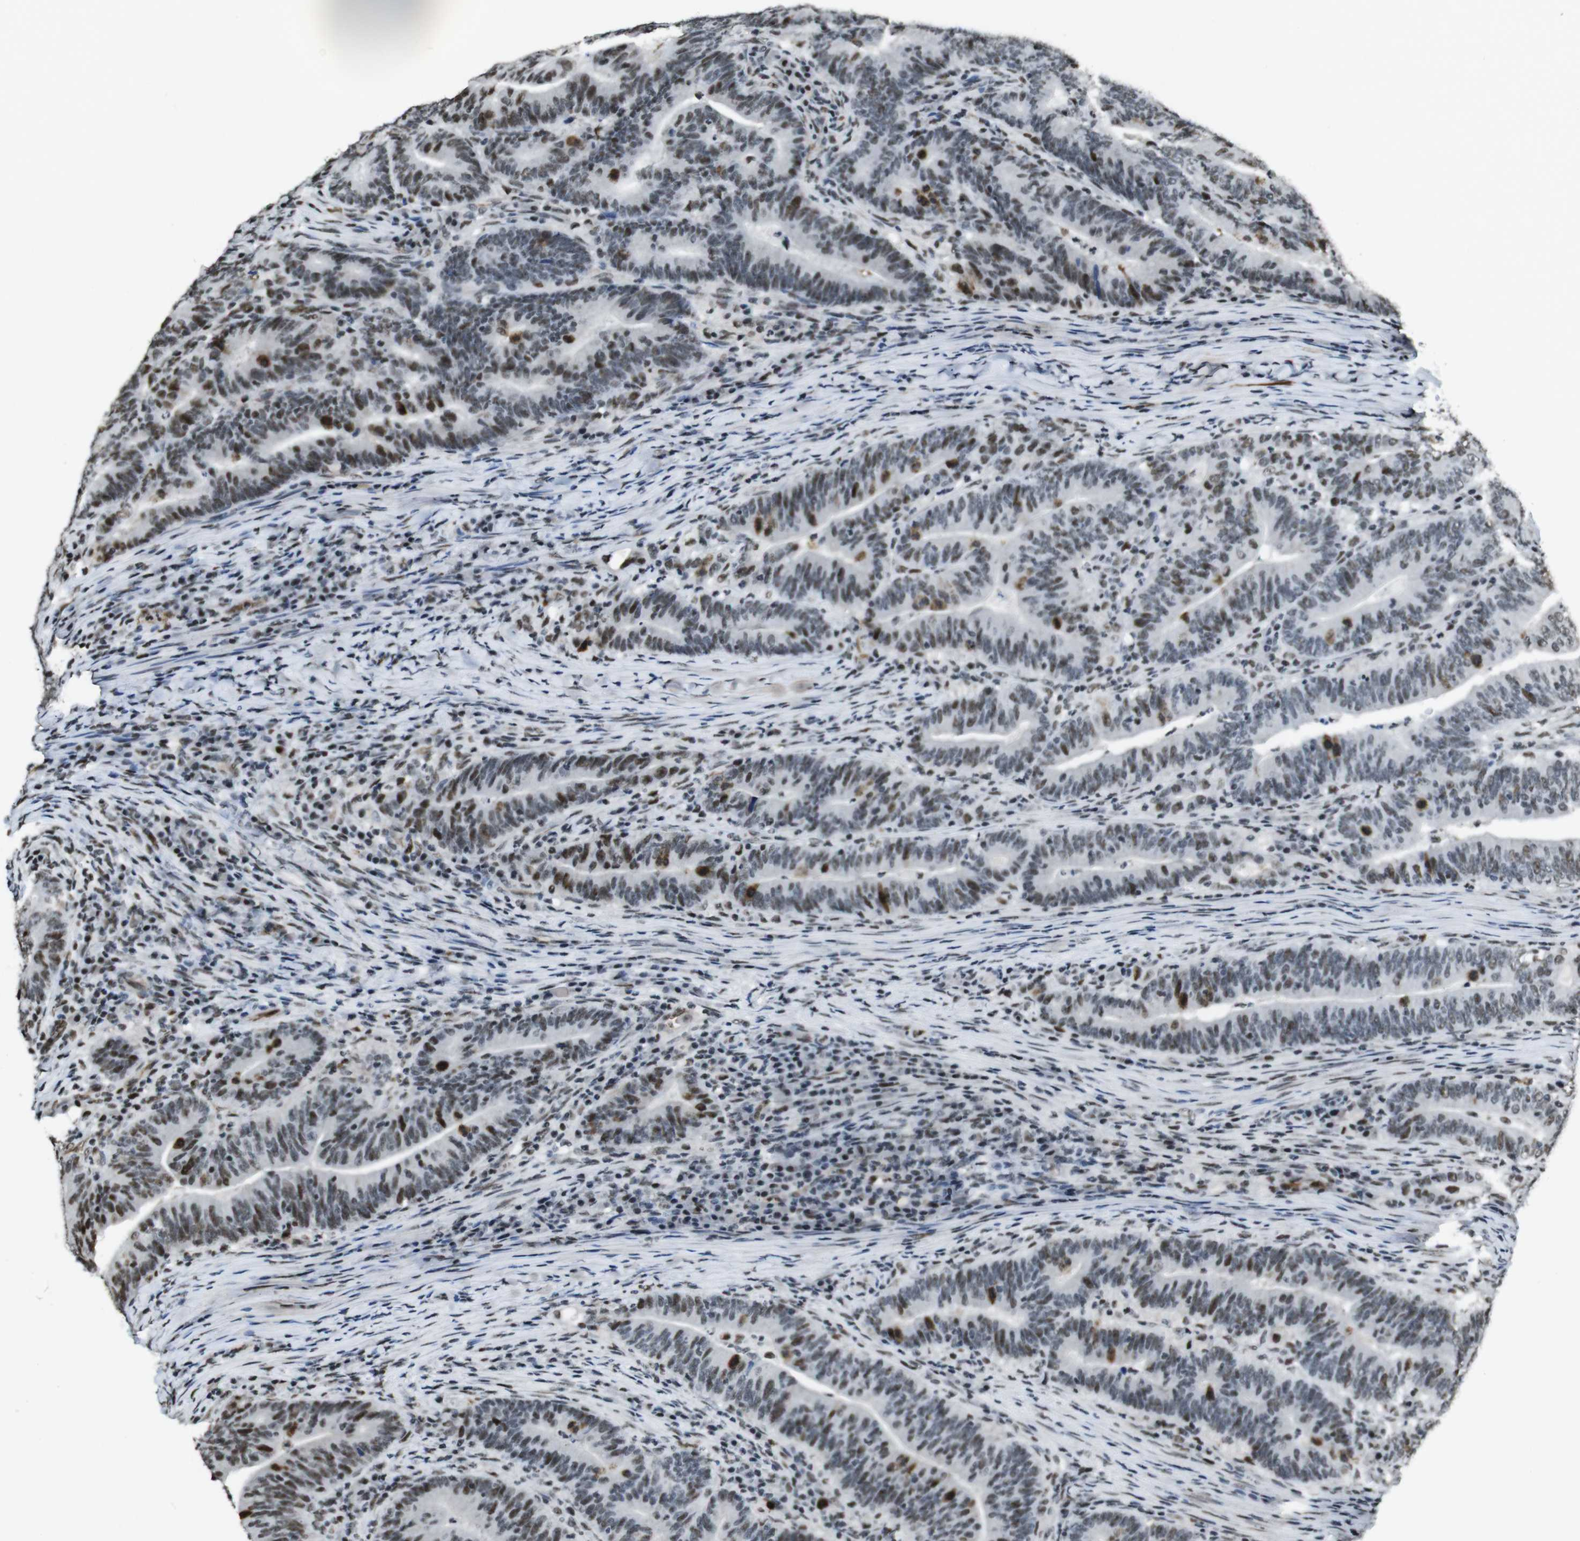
{"staining": {"intensity": "moderate", "quantity": "<25%", "location": "nuclear"}, "tissue": "colorectal cancer", "cell_type": "Tumor cells", "image_type": "cancer", "snomed": [{"axis": "morphology", "description": "Normal tissue, NOS"}, {"axis": "morphology", "description": "Adenocarcinoma, NOS"}, {"axis": "topography", "description": "Colon"}], "caption": "Immunohistochemistry of human colorectal cancer demonstrates low levels of moderate nuclear positivity in about <25% of tumor cells. The protein is stained brown, and the nuclei are stained in blue (DAB IHC with brightfield microscopy, high magnification).", "gene": "CSNK2B", "patient": {"sex": "female", "age": 66}}